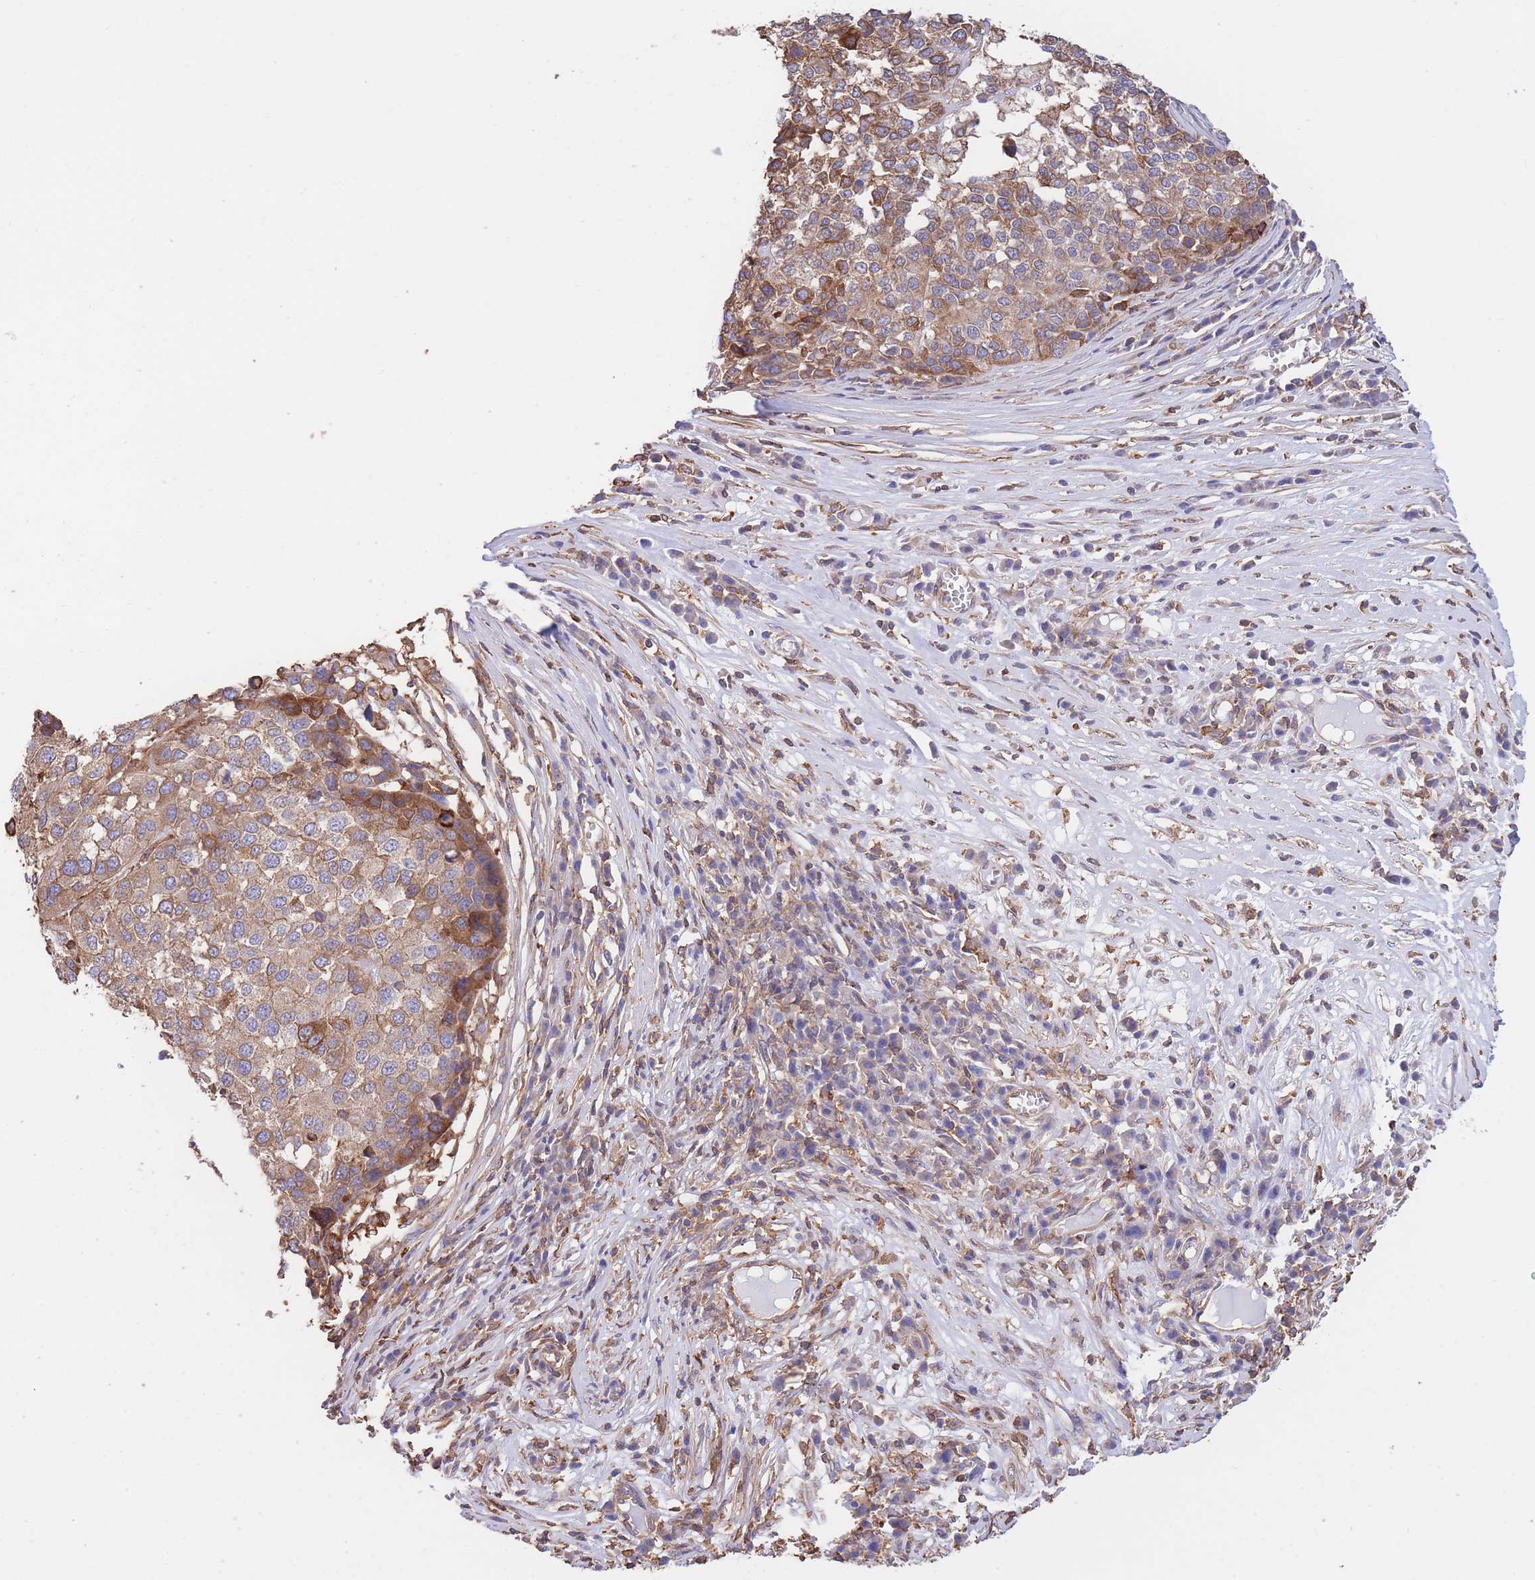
{"staining": {"intensity": "moderate", "quantity": ">75%", "location": "cytoplasmic/membranous"}, "tissue": "melanoma", "cell_type": "Tumor cells", "image_type": "cancer", "snomed": [{"axis": "morphology", "description": "Malignant melanoma, Metastatic site"}, {"axis": "topography", "description": "Lymph node"}], "caption": "DAB immunohistochemical staining of human melanoma demonstrates moderate cytoplasmic/membranous protein expression in approximately >75% of tumor cells.", "gene": "LRRN4CL", "patient": {"sex": "male", "age": 44}}